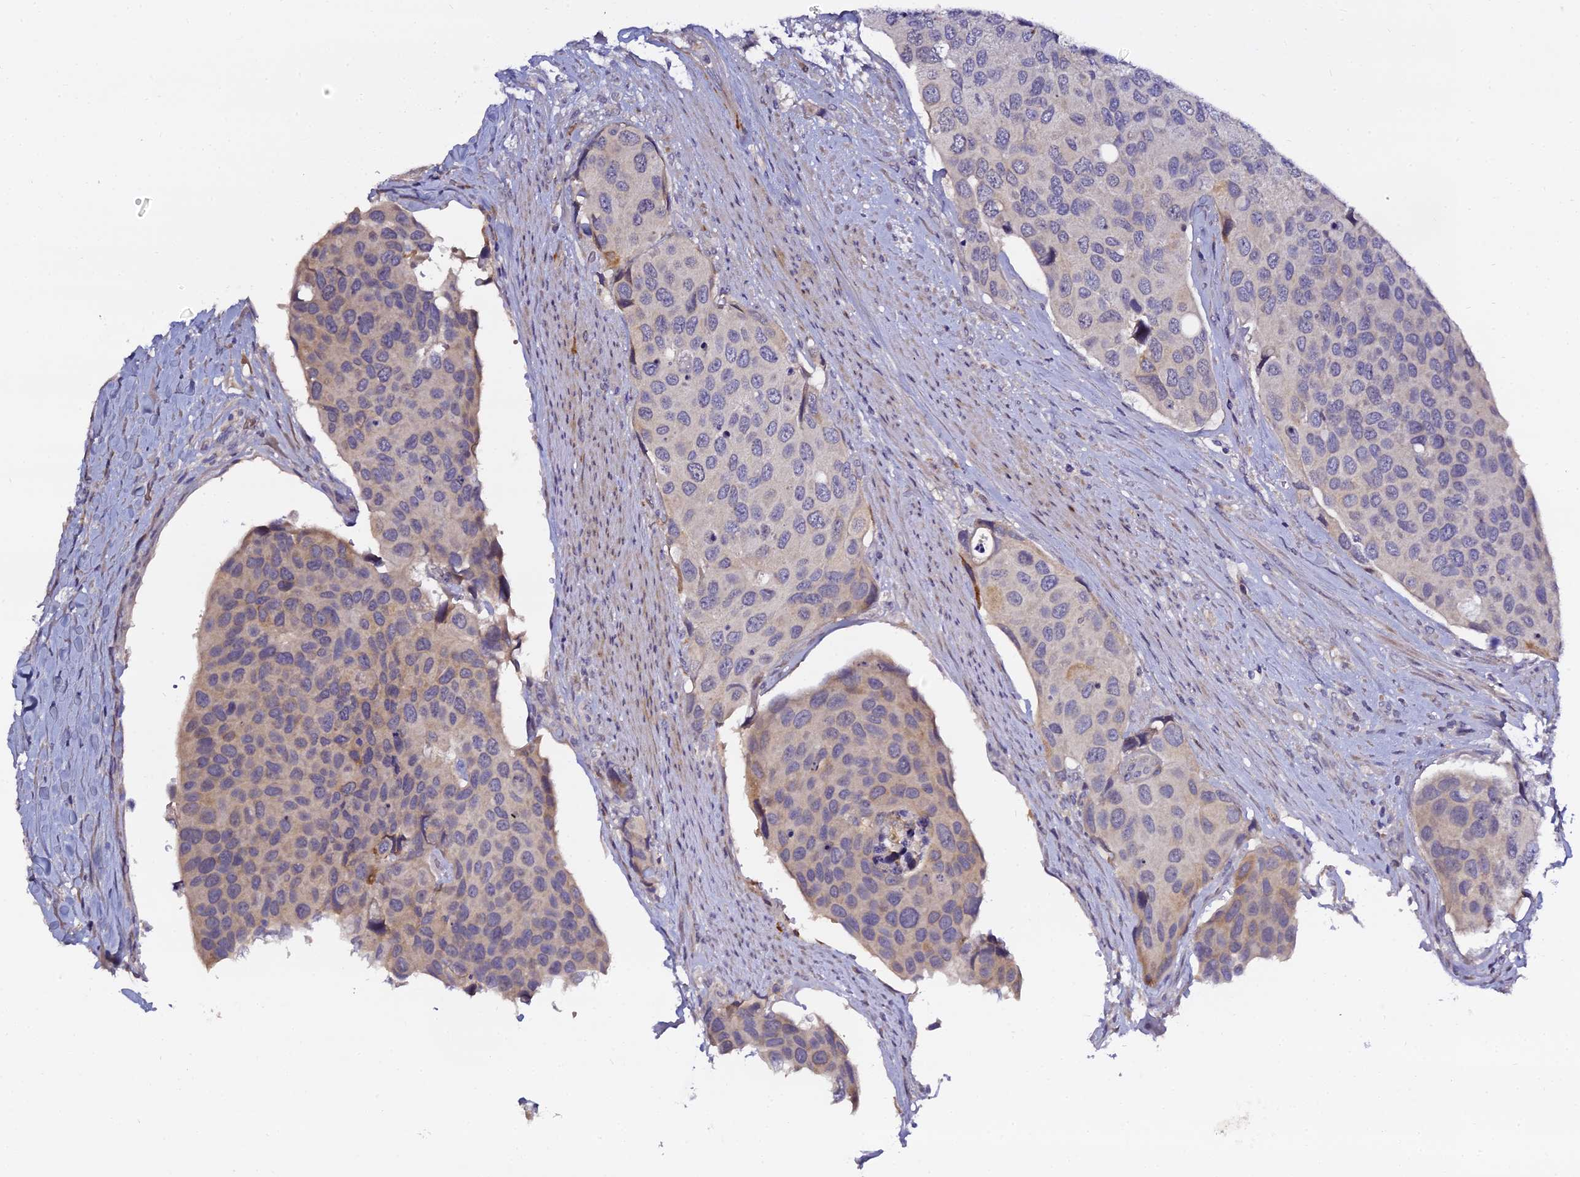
{"staining": {"intensity": "weak", "quantity": "<25%", "location": "cytoplasmic/membranous"}, "tissue": "urothelial cancer", "cell_type": "Tumor cells", "image_type": "cancer", "snomed": [{"axis": "morphology", "description": "Urothelial carcinoma, High grade"}, {"axis": "topography", "description": "Urinary bladder"}], "caption": "This is a micrograph of immunohistochemistry (IHC) staining of urothelial cancer, which shows no positivity in tumor cells. Brightfield microscopy of IHC stained with DAB (3,3'-diaminobenzidine) (brown) and hematoxylin (blue), captured at high magnification.", "gene": "IL4I1", "patient": {"sex": "male", "age": 74}}